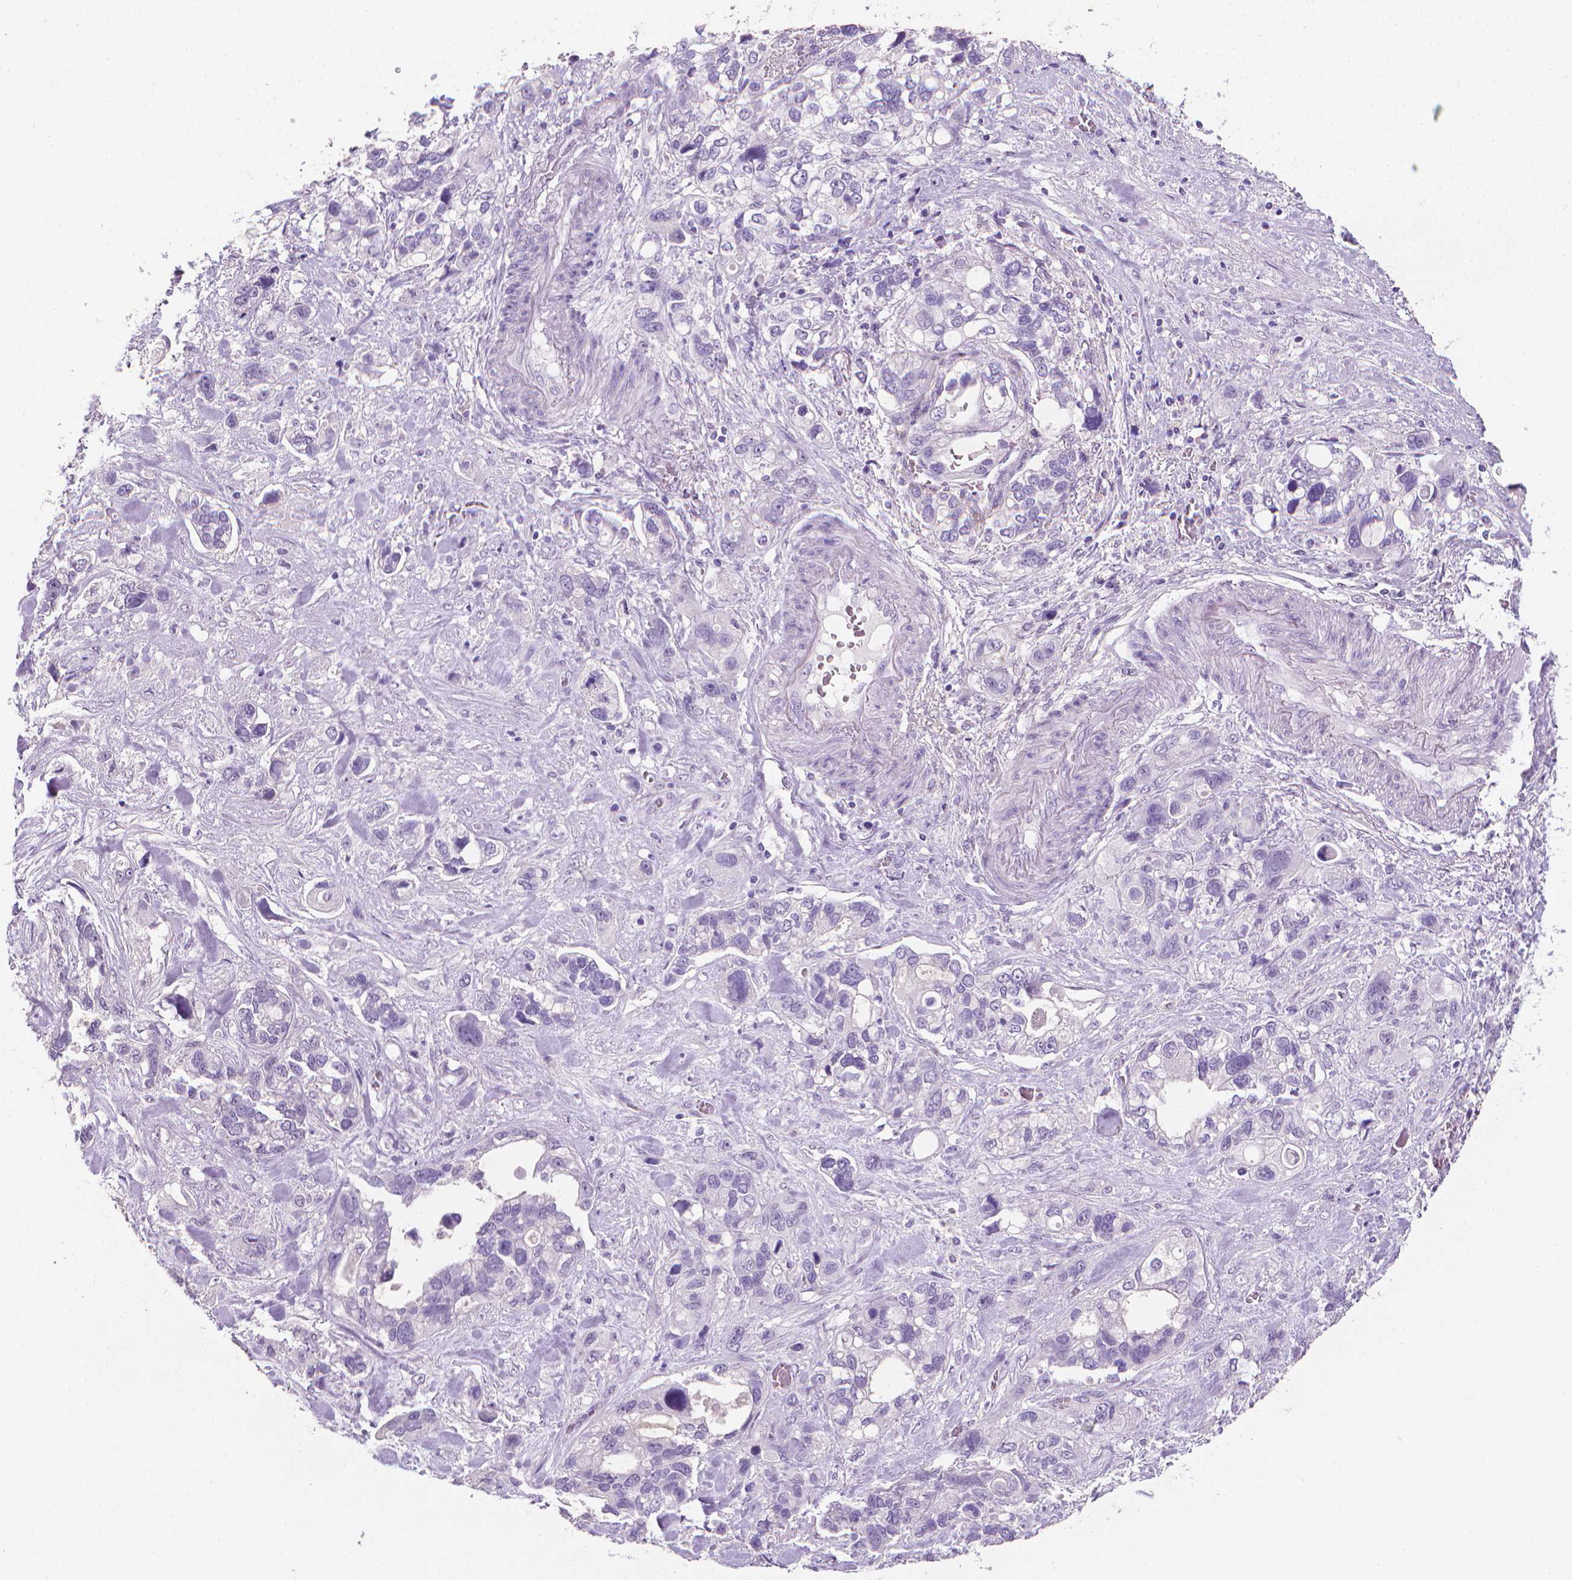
{"staining": {"intensity": "negative", "quantity": "none", "location": "none"}, "tissue": "stomach cancer", "cell_type": "Tumor cells", "image_type": "cancer", "snomed": [{"axis": "morphology", "description": "Adenocarcinoma, NOS"}, {"axis": "topography", "description": "Stomach, upper"}], "caption": "IHC micrograph of neoplastic tissue: human stomach cancer (adenocarcinoma) stained with DAB (3,3'-diaminobenzidine) exhibits no significant protein staining in tumor cells.", "gene": "XPNPEP2", "patient": {"sex": "female", "age": 81}}